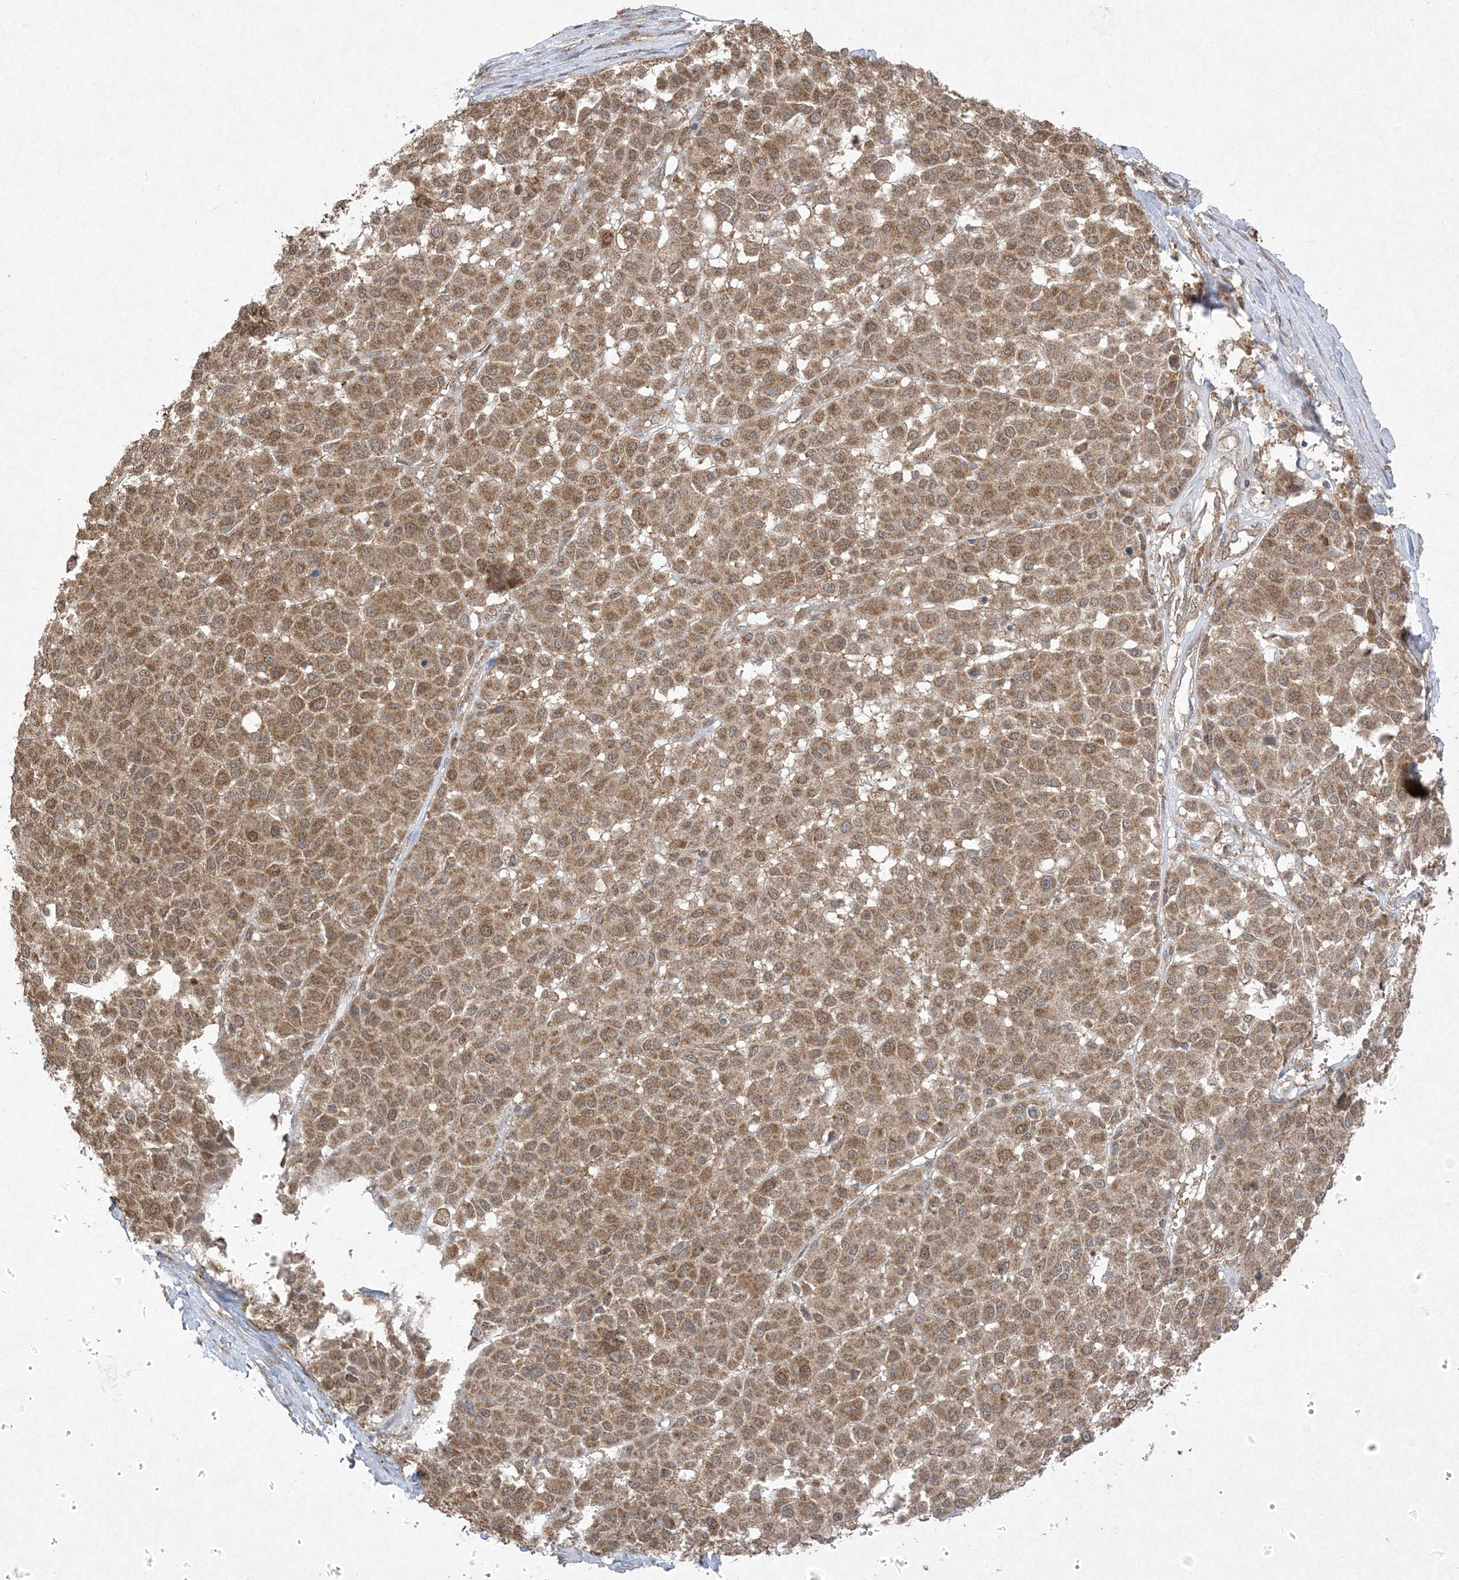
{"staining": {"intensity": "moderate", "quantity": ">75%", "location": "cytoplasmic/membranous"}, "tissue": "melanoma", "cell_type": "Tumor cells", "image_type": "cancer", "snomed": [{"axis": "morphology", "description": "Malignant melanoma, Metastatic site"}, {"axis": "topography", "description": "Soft tissue"}], "caption": "Protein analysis of malignant melanoma (metastatic site) tissue displays moderate cytoplasmic/membranous expression in about >75% of tumor cells. The protein is stained brown, and the nuclei are stained in blue (DAB (3,3'-diaminobenzidine) IHC with brightfield microscopy, high magnification).", "gene": "UBE2C", "patient": {"sex": "male", "age": 41}}